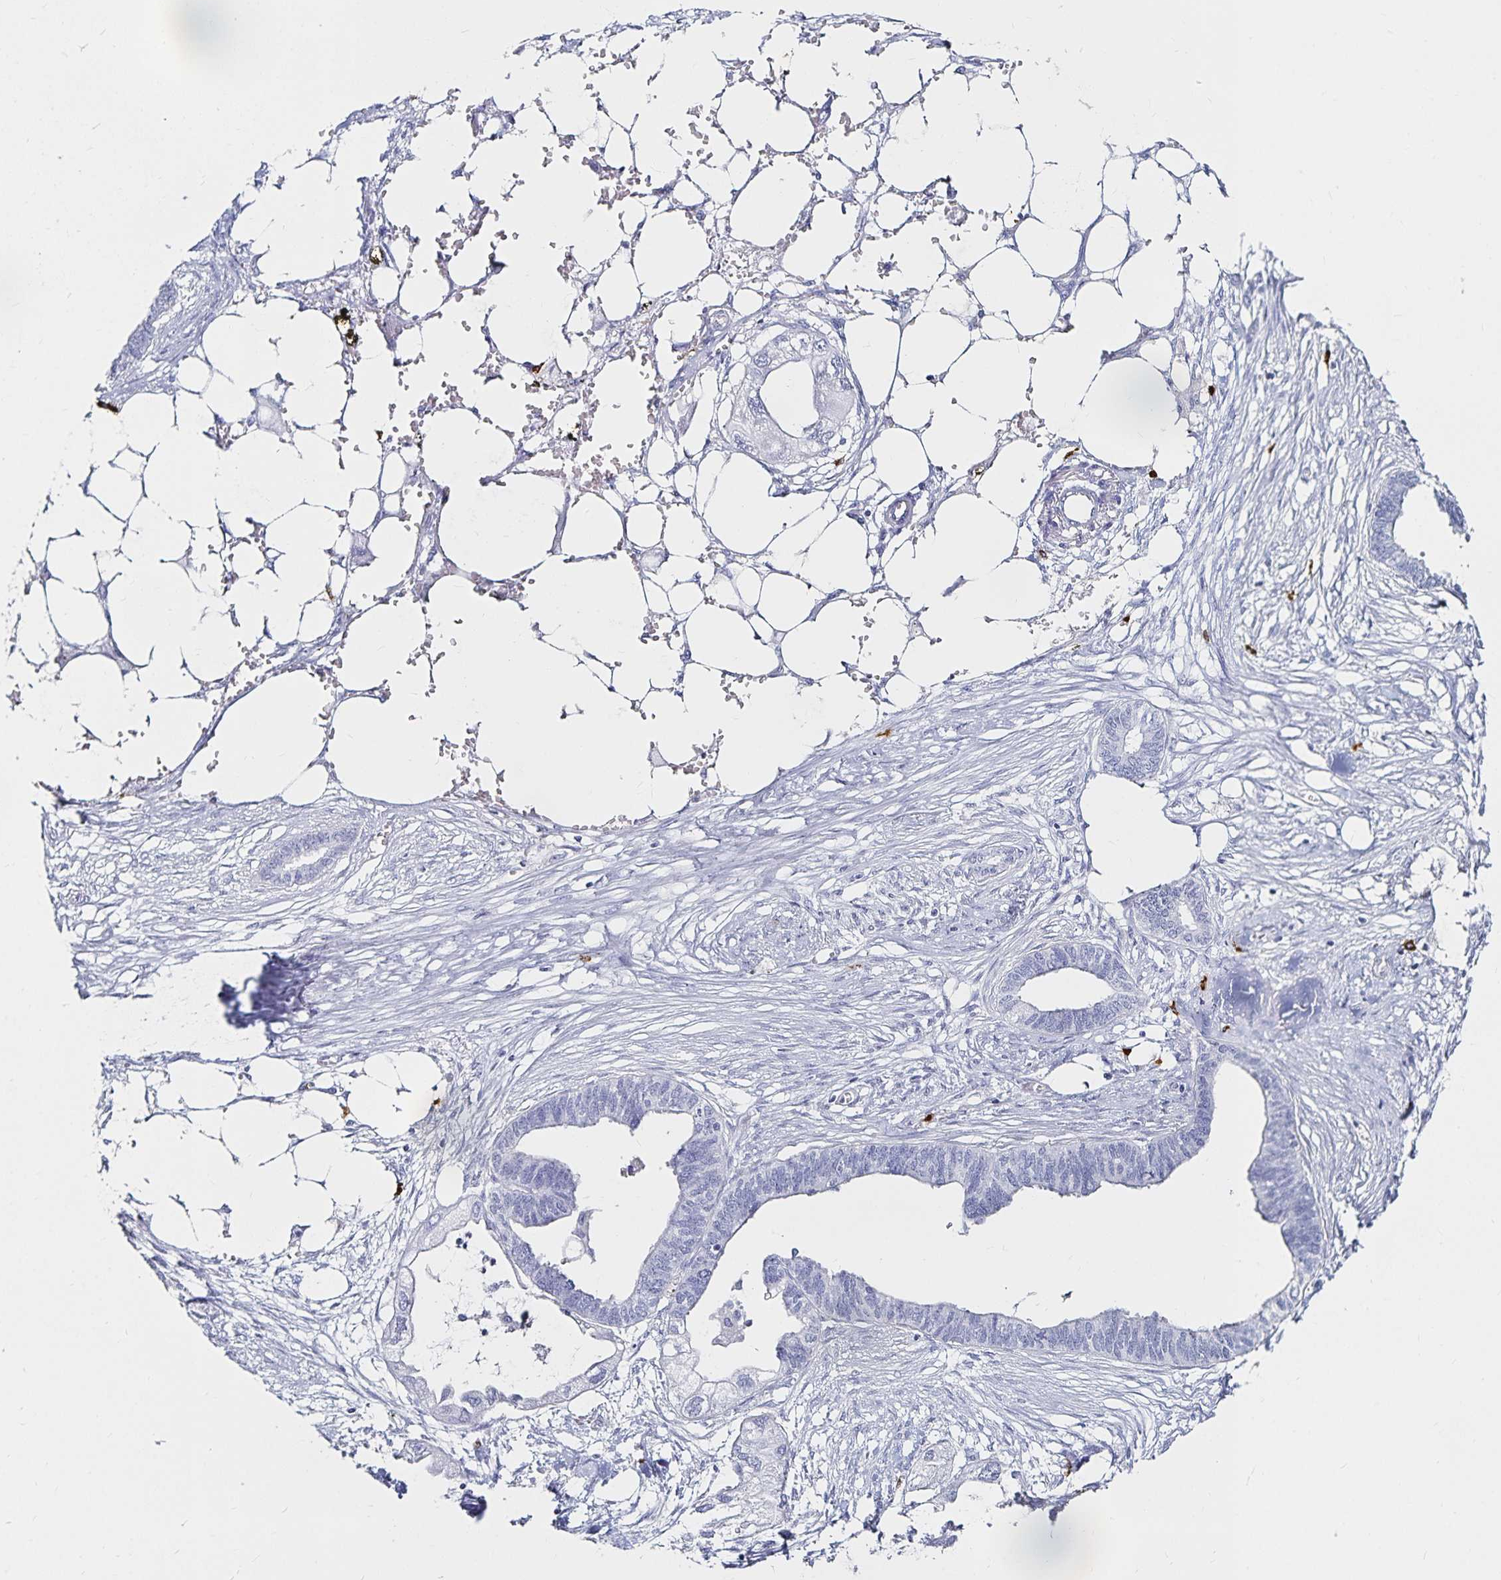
{"staining": {"intensity": "negative", "quantity": "none", "location": "none"}, "tissue": "endometrial cancer", "cell_type": "Tumor cells", "image_type": "cancer", "snomed": [{"axis": "morphology", "description": "Adenocarcinoma, NOS"}, {"axis": "morphology", "description": "Adenocarcinoma, metastatic, NOS"}, {"axis": "topography", "description": "Adipose tissue"}, {"axis": "topography", "description": "Endometrium"}], "caption": "Immunohistochemistry (IHC) of human endometrial cancer (adenocarcinoma) demonstrates no positivity in tumor cells.", "gene": "TNIP1", "patient": {"sex": "female", "age": 67}}